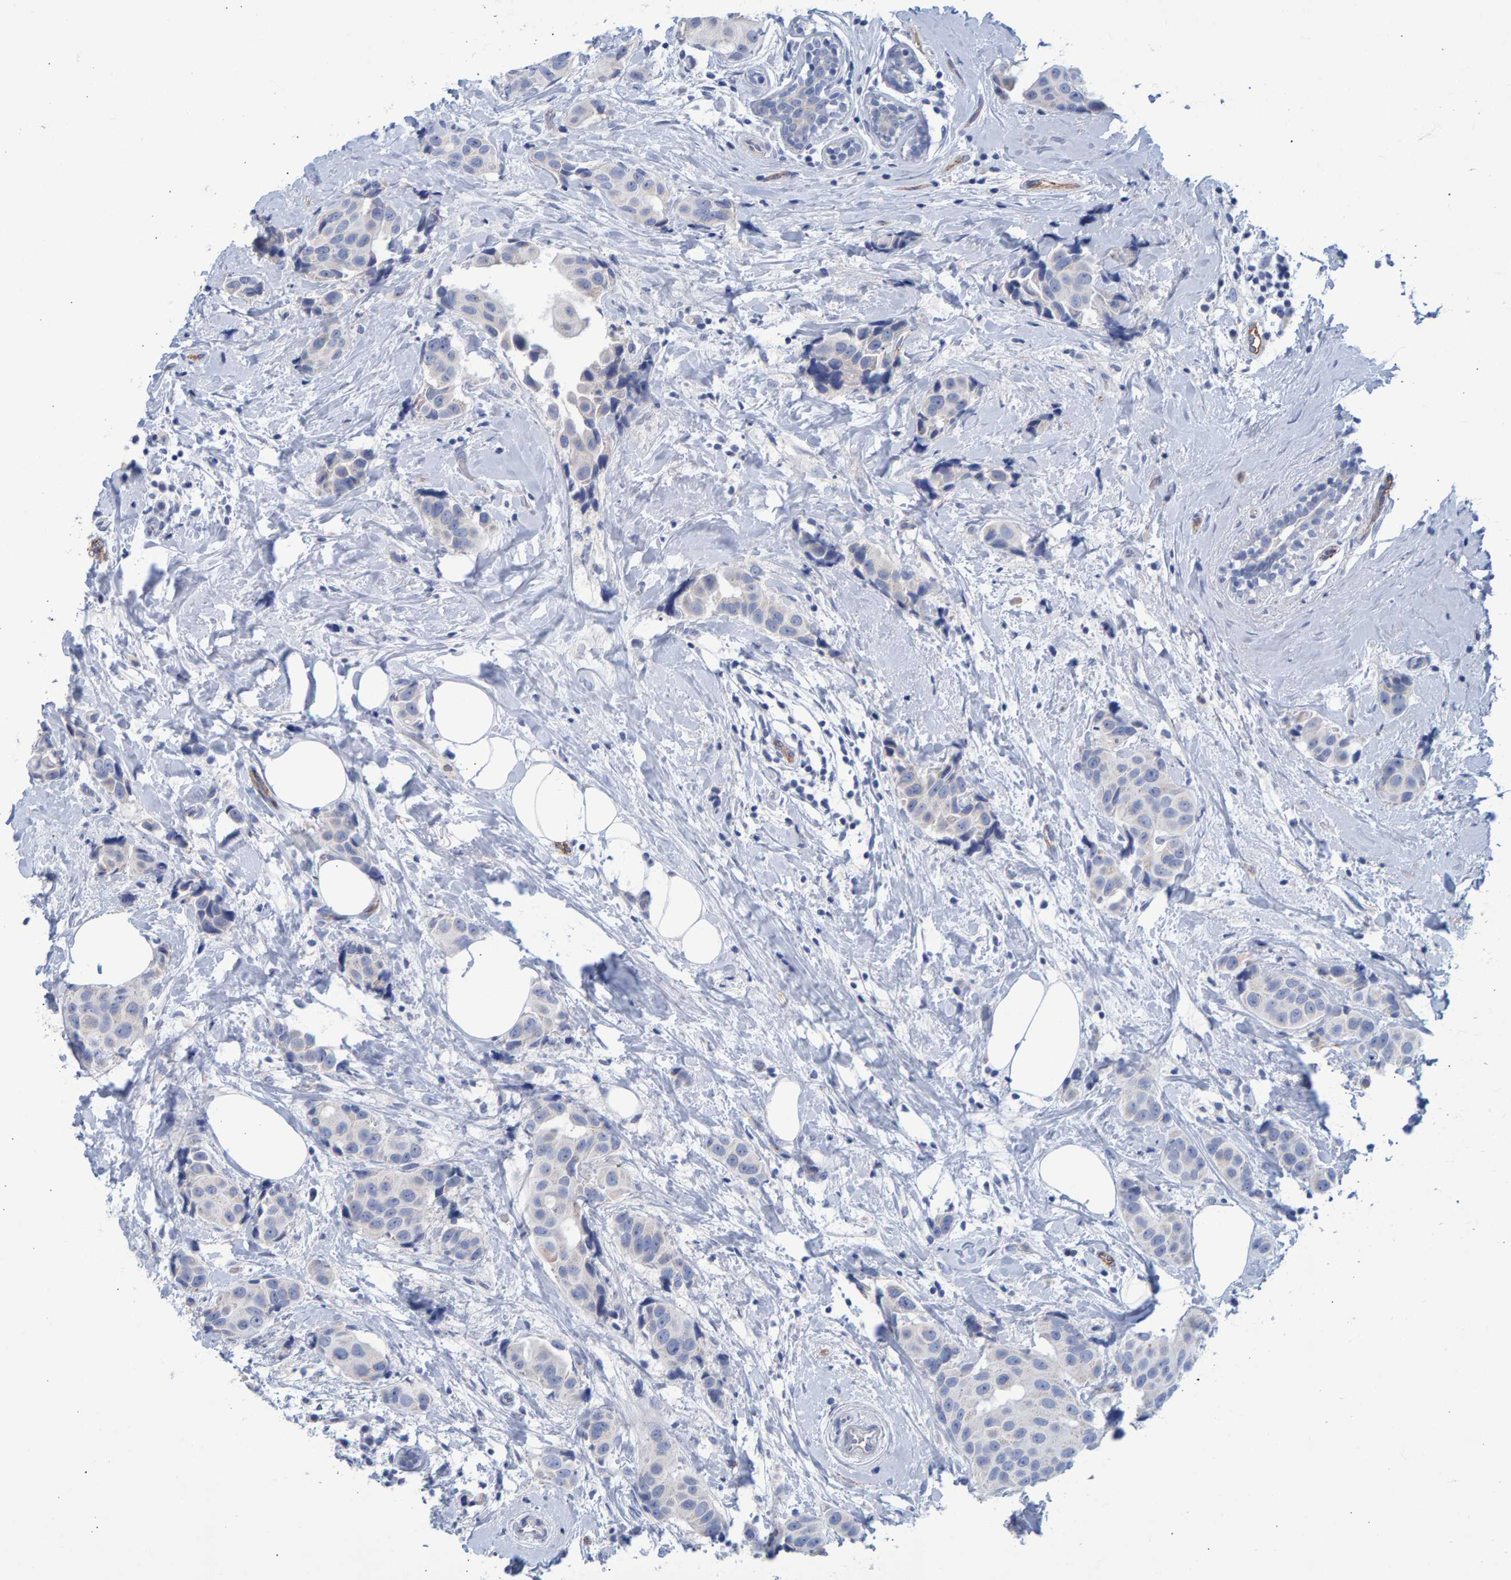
{"staining": {"intensity": "negative", "quantity": "none", "location": "none"}, "tissue": "breast cancer", "cell_type": "Tumor cells", "image_type": "cancer", "snomed": [{"axis": "morphology", "description": "Normal tissue, NOS"}, {"axis": "morphology", "description": "Duct carcinoma"}, {"axis": "topography", "description": "Breast"}], "caption": "Tumor cells show no significant expression in infiltrating ductal carcinoma (breast).", "gene": "SLC34A3", "patient": {"sex": "female", "age": 39}}